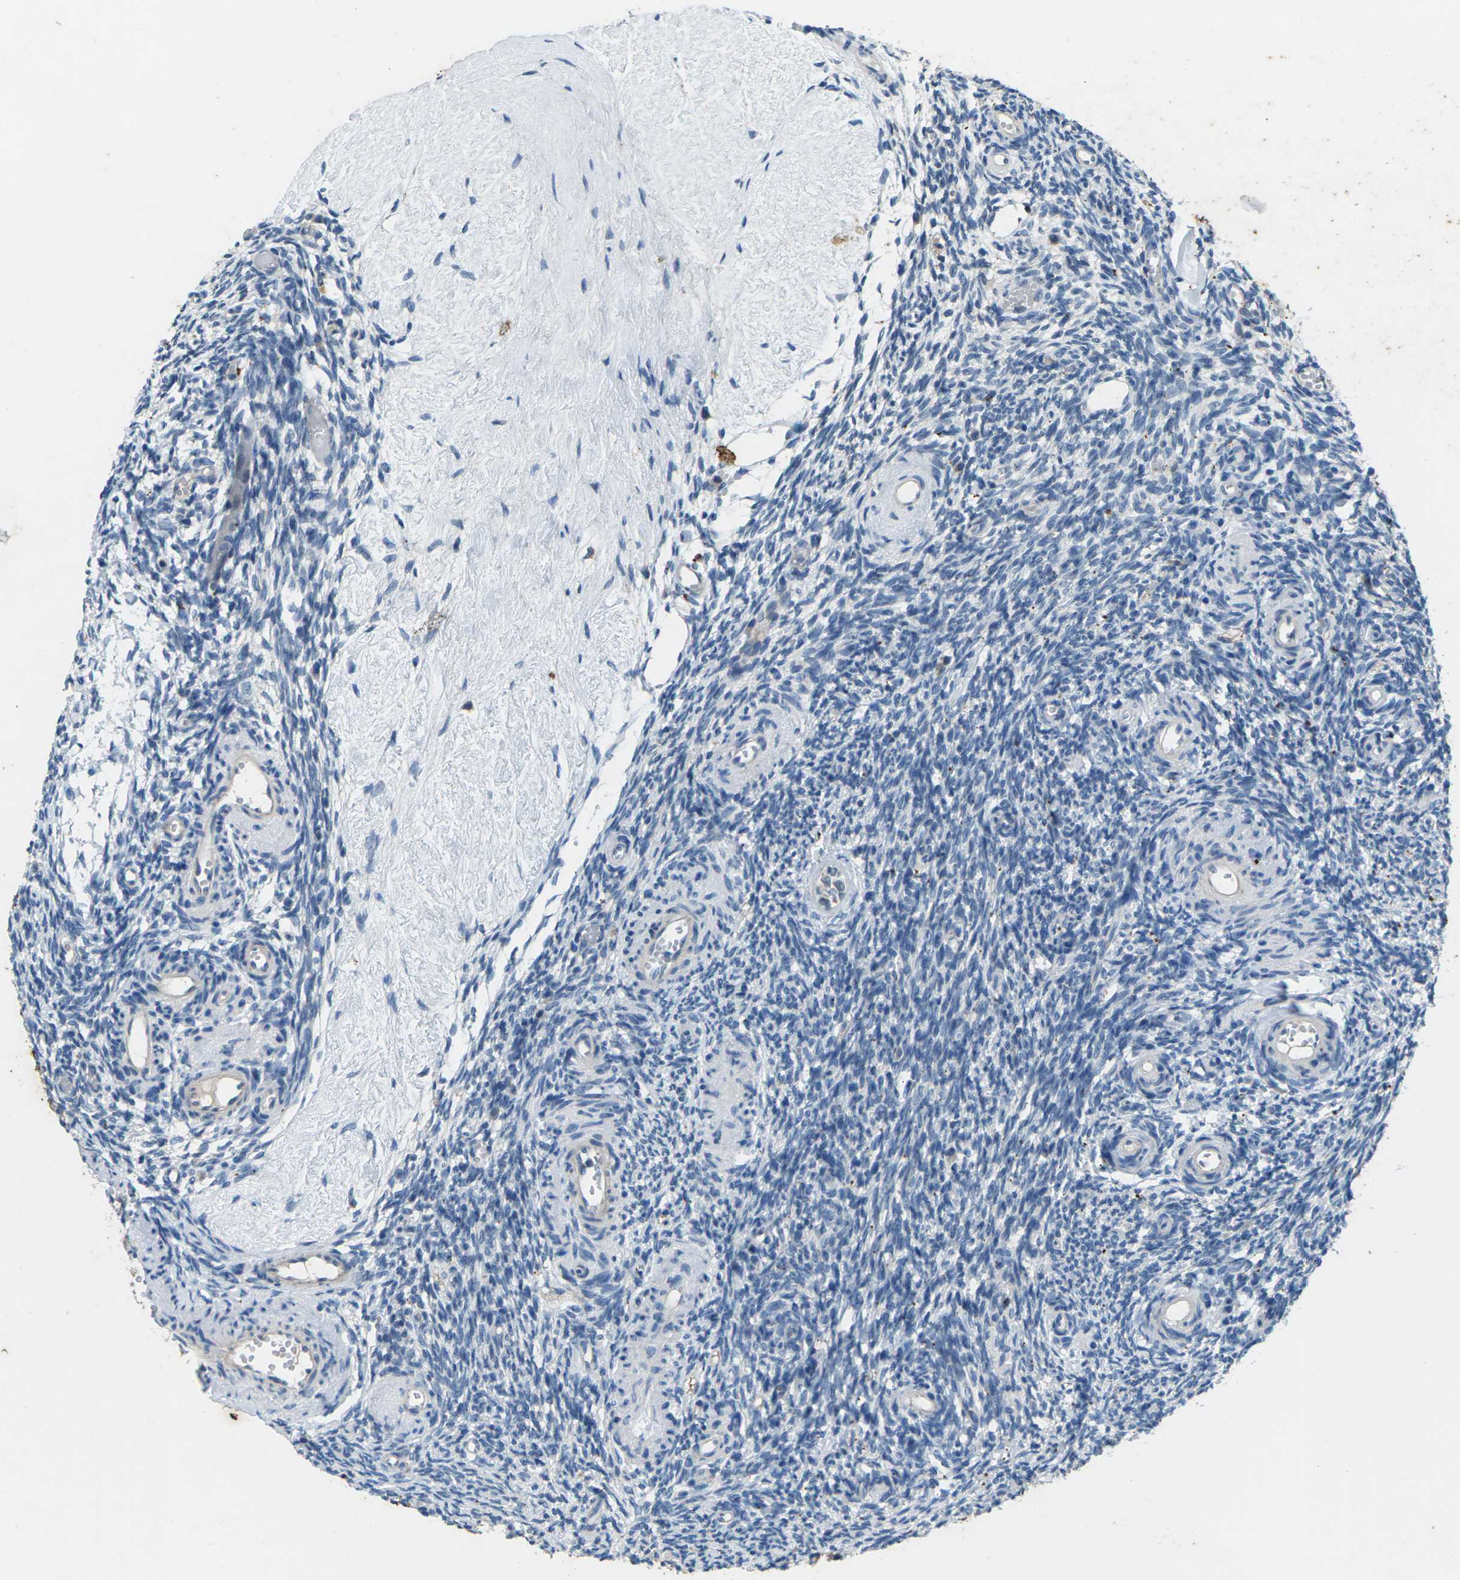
{"staining": {"intensity": "negative", "quantity": "none", "location": "none"}, "tissue": "ovary", "cell_type": "Ovarian stroma cells", "image_type": "normal", "snomed": [{"axis": "morphology", "description": "Normal tissue, NOS"}, {"axis": "topography", "description": "Ovary"}], "caption": "Protein analysis of unremarkable ovary exhibits no significant positivity in ovarian stroma cells.", "gene": "SIGLEC14", "patient": {"sex": "female", "age": 35}}